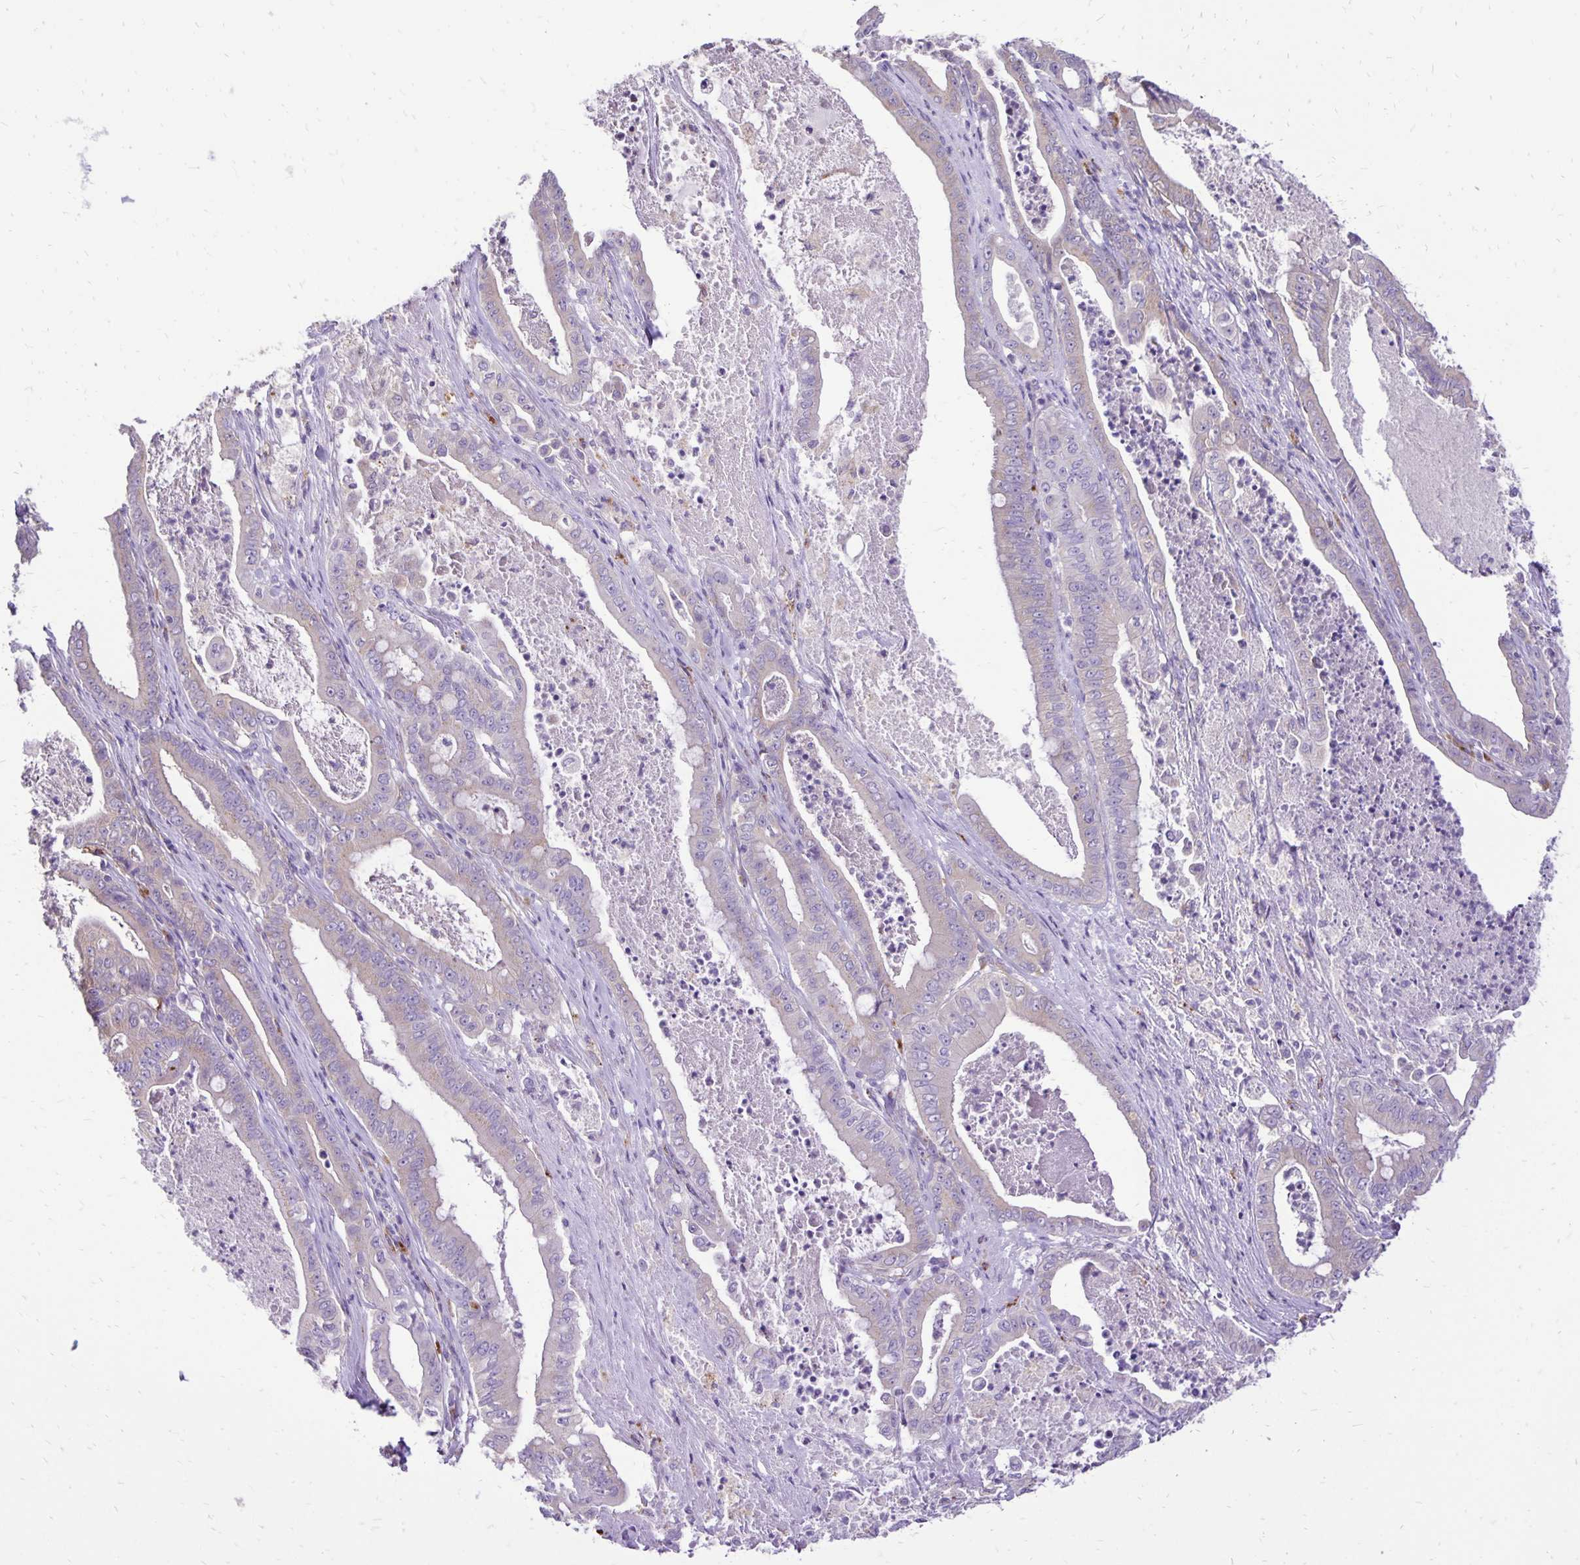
{"staining": {"intensity": "weak", "quantity": "<25%", "location": "cytoplasmic/membranous"}, "tissue": "pancreatic cancer", "cell_type": "Tumor cells", "image_type": "cancer", "snomed": [{"axis": "morphology", "description": "Adenocarcinoma, NOS"}, {"axis": "topography", "description": "Pancreas"}], "caption": "The IHC micrograph has no significant positivity in tumor cells of adenocarcinoma (pancreatic) tissue.", "gene": "EIF5A", "patient": {"sex": "male", "age": 71}}